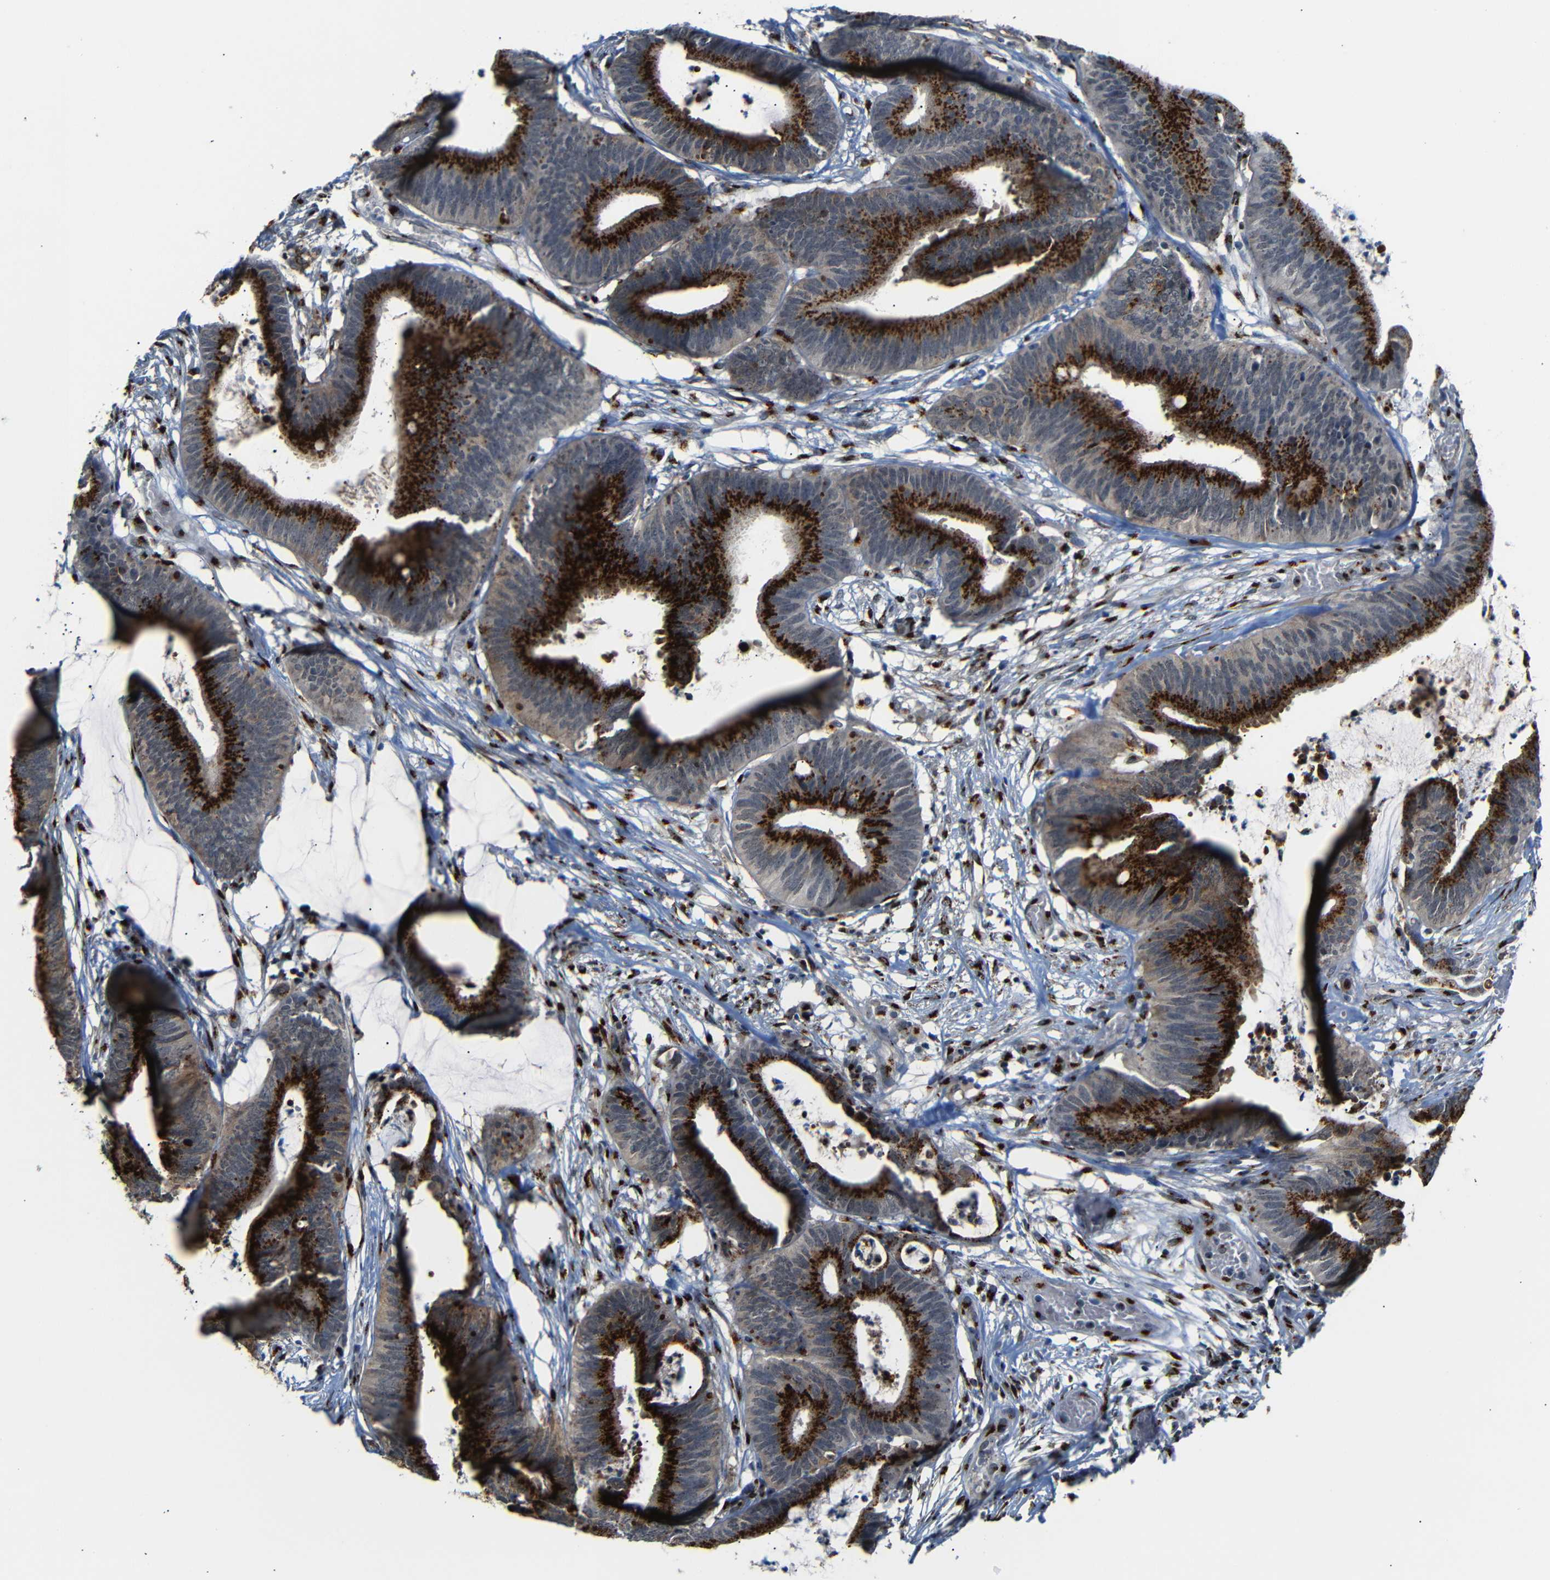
{"staining": {"intensity": "strong", "quantity": ">75%", "location": "cytoplasmic/membranous"}, "tissue": "colorectal cancer", "cell_type": "Tumor cells", "image_type": "cancer", "snomed": [{"axis": "morphology", "description": "Adenocarcinoma, NOS"}, {"axis": "topography", "description": "Rectum"}], "caption": "Protein staining demonstrates strong cytoplasmic/membranous positivity in about >75% of tumor cells in colorectal cancer.", "gene": "TGOLN2", "patient": {"sex": "female", "age": 66}}